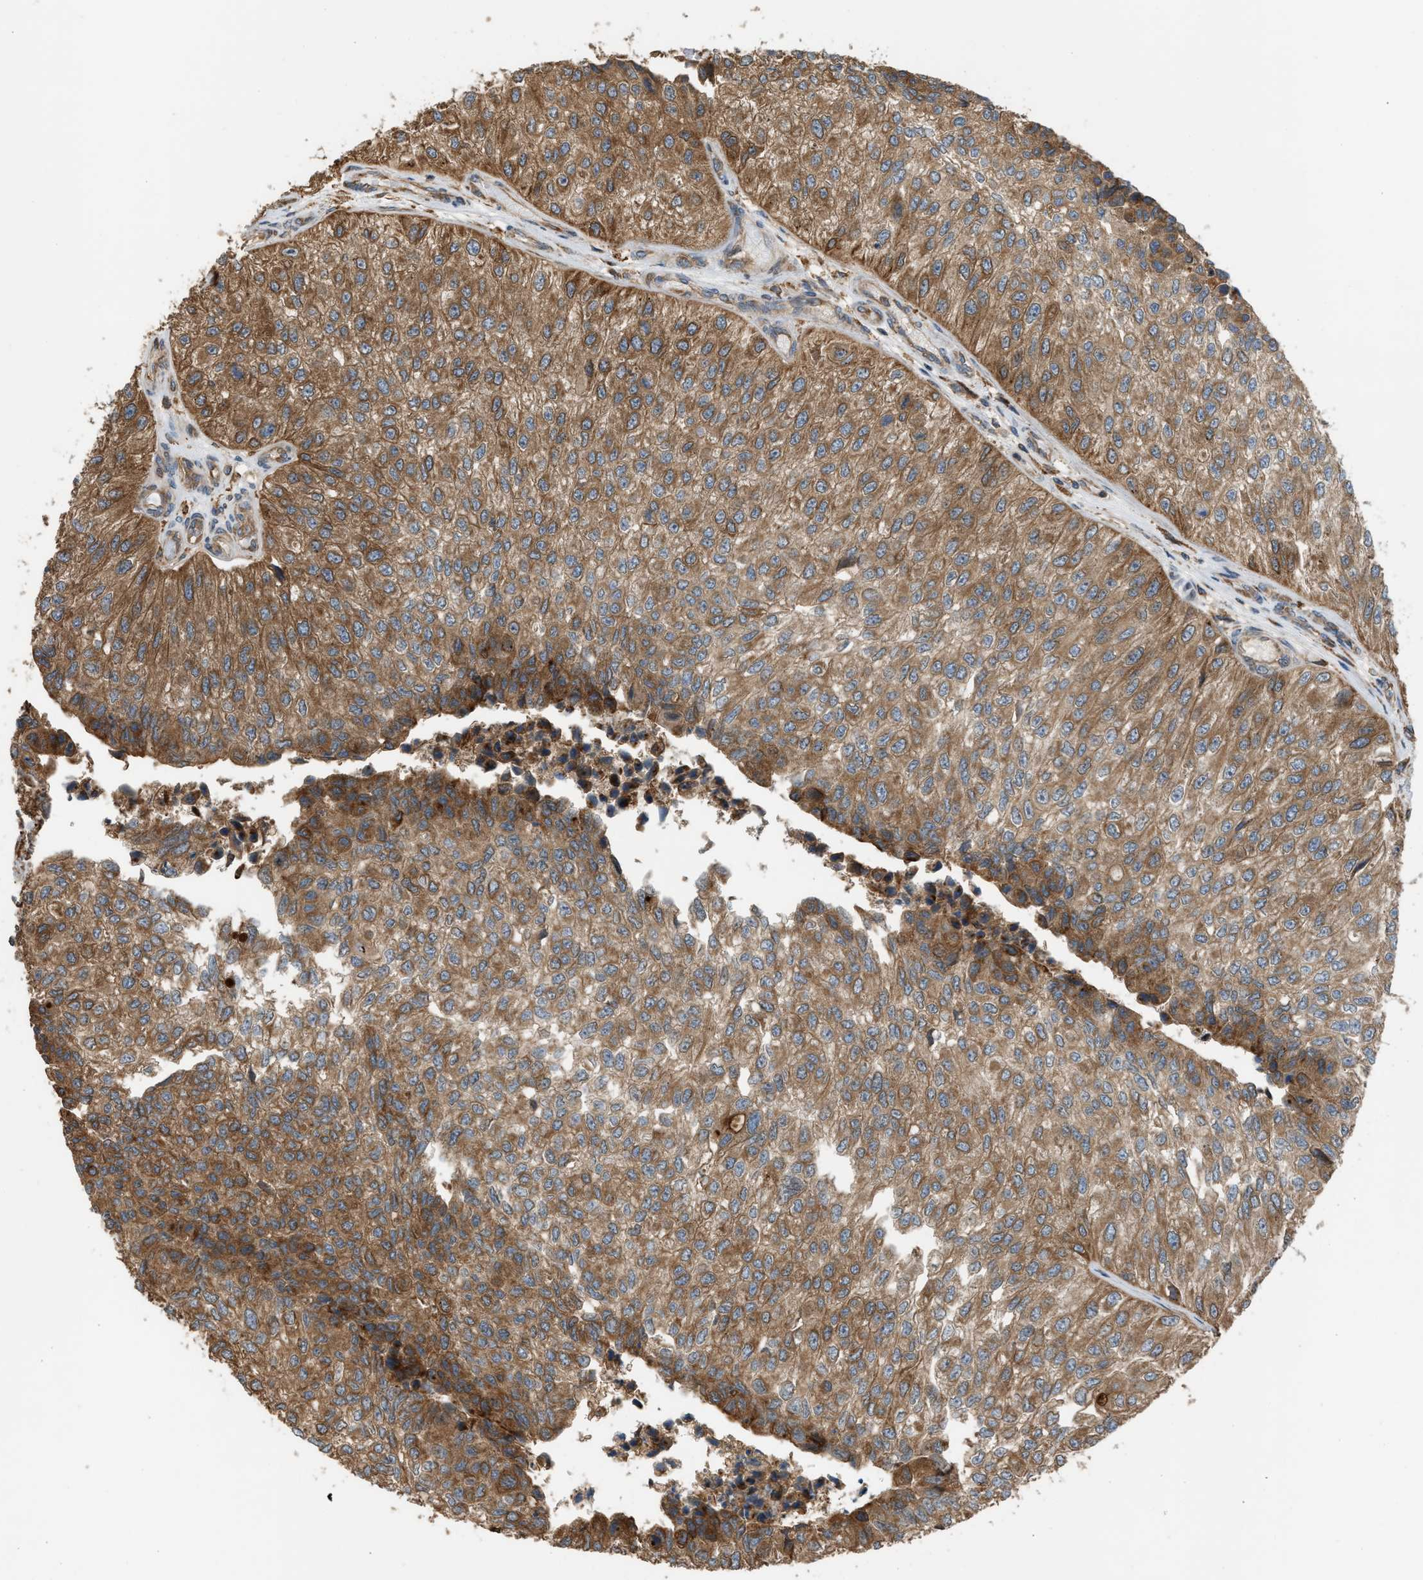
{"staining": {"intensity": "moderate", "quantity": ">75%", "location": "cytoplasmic/membranous"}, "tissue": "urothelial cancer", "cell_type": "Tumor cells", "image_type": "cancer", "snomed": [{"axis": "morphology", "description": "Urothelial carcinoma, High grade"}, {"axis": "topography", "description": "Kidney"}, {"axis": "topography", "description": "Urinary bladder"}], "caption": "The immunohistochemical stain labels moderate cytoplasmic/membranous positivity in tumor cells of urothelial cancer tissue.", "gene": "BAIAP2L1", "patient": {"sex": "male", "age": 77}}